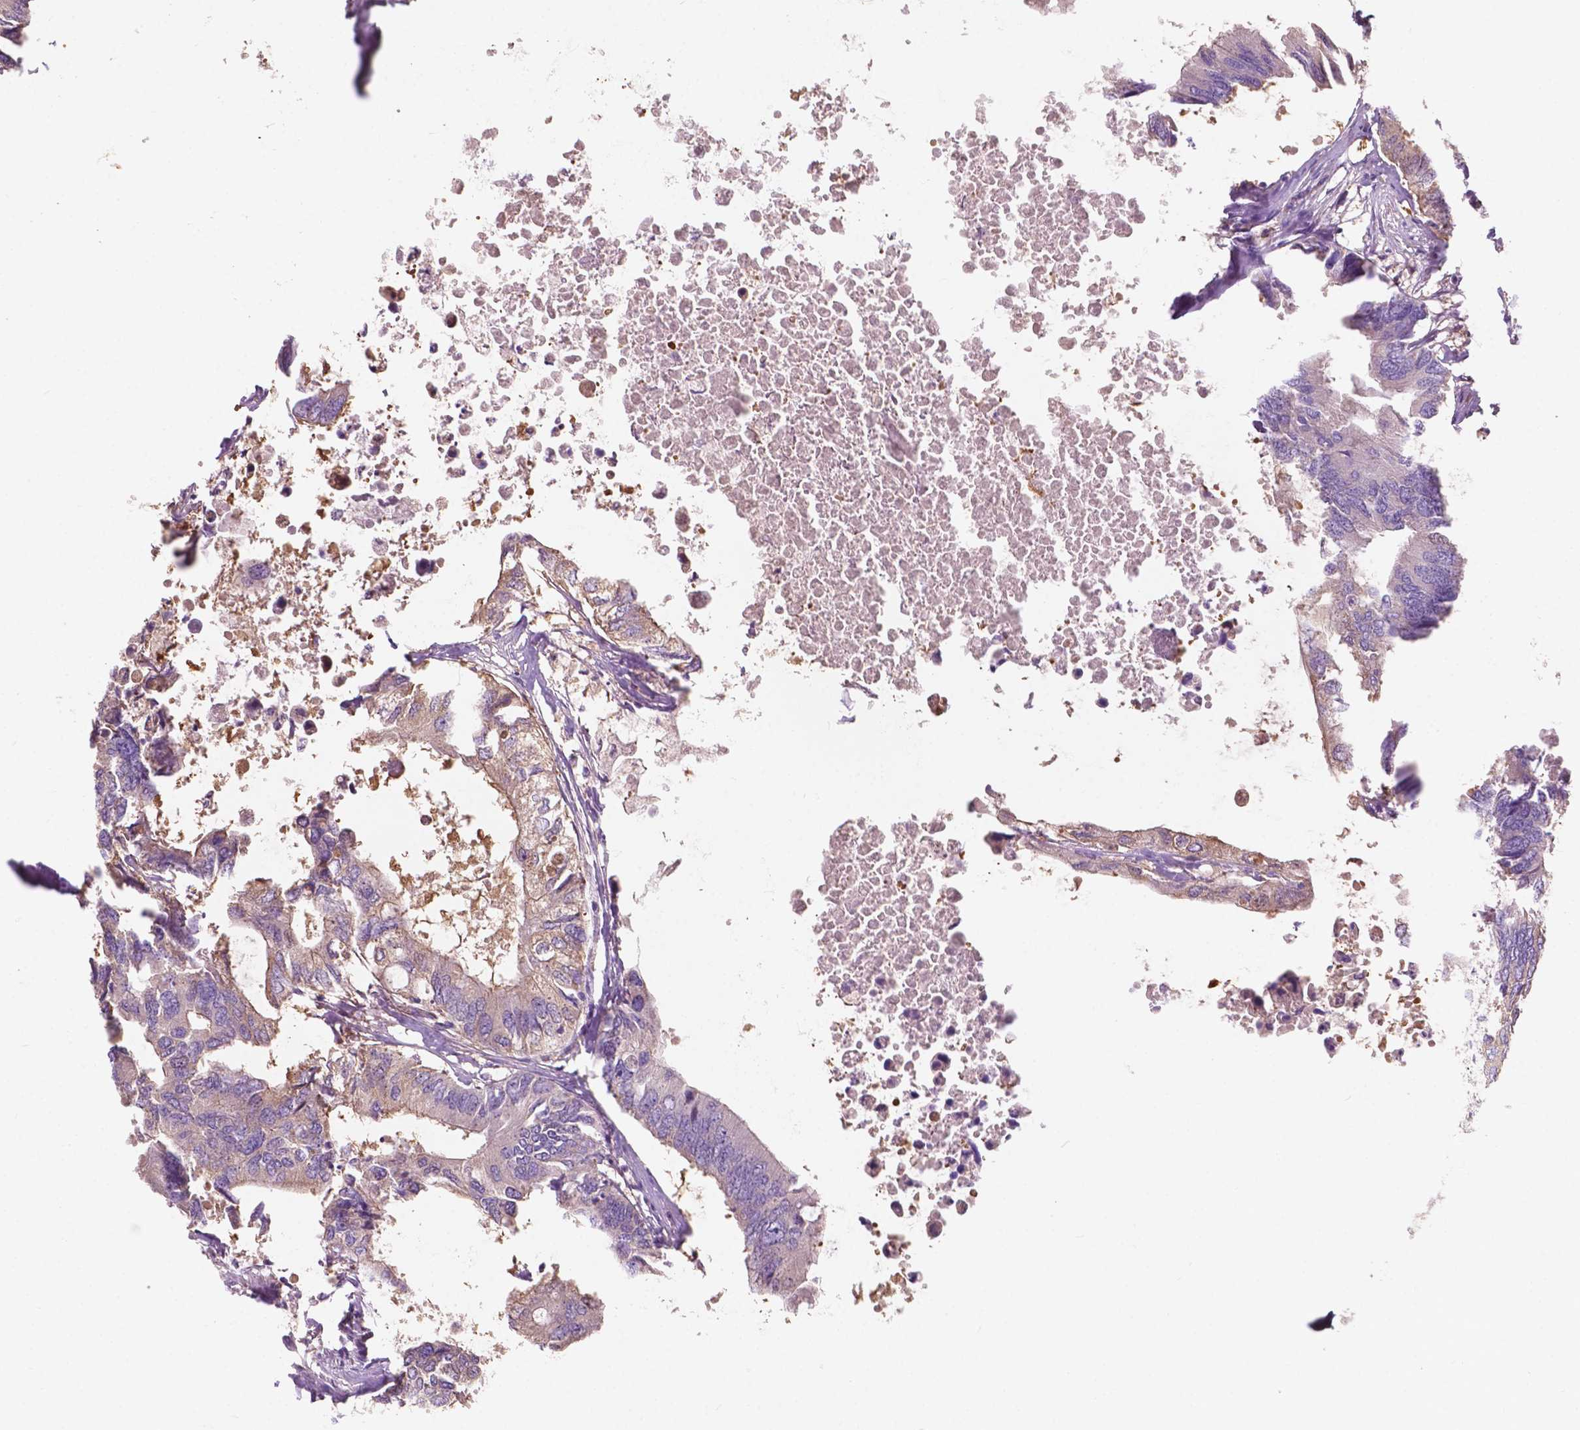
{"staining": {"intensity": "weak", "quantity": "<25%", "location": "cytoplasmic/membranous"}, "tissue": "colorectal cancer", "cell_type": "Tumor cells", "image_type": "cancer", "snomed": [{"axis": "morphology", "description": "Adenocarcinoma, NOS"}, {"axis": "topography", "description": "Colon"}], "caption": "DAB (3,3'-diaminobenzidine) immunohistochemical staining of colorectal adenocarcinoma exhibits no significant expression in tumor cells.", "gene": "SEMA4A", "patient": {"sex": "male", "age": 71}}